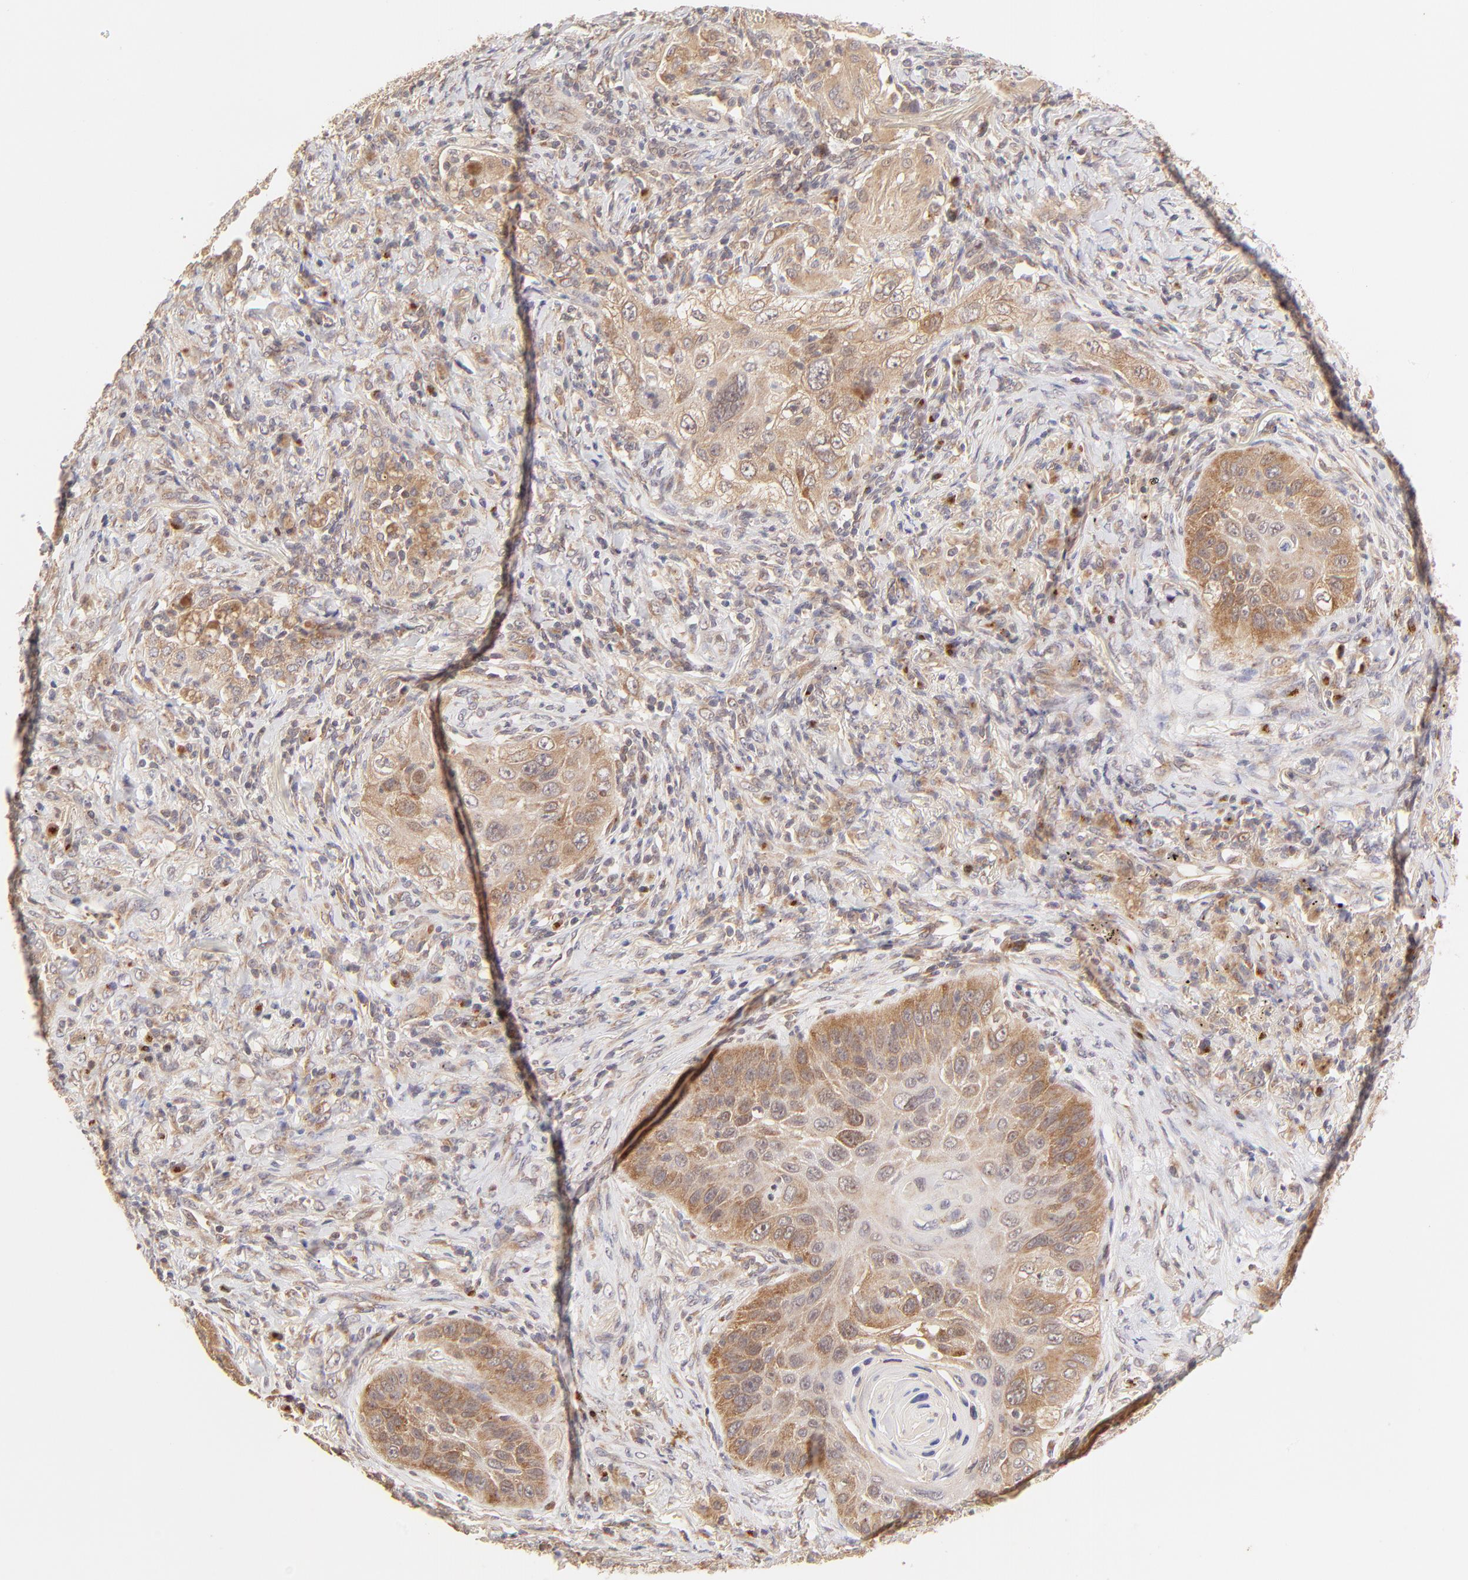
{"staining": {"intensity": "moderate", "quantity": ">75%", "location": "cytoplasmic/membranous"}, "tissue": "lung cancer", "cell_type": "Tumor cells", "image_type": "cancer", "snomed": [{"axis": "morphology", "description": "Squamous cell carcinoma, NOS"}, {"axis": "topography", "description": "Lung"}], "caption": "This image exhibits IHC staining of lung squamous cell carcinoma, with medium moderate cytoplasmic/membranous staining in about >75% of tumor cells.", "gene": "TNRC6B", "patient": {"sex": "female", "age": 67}}